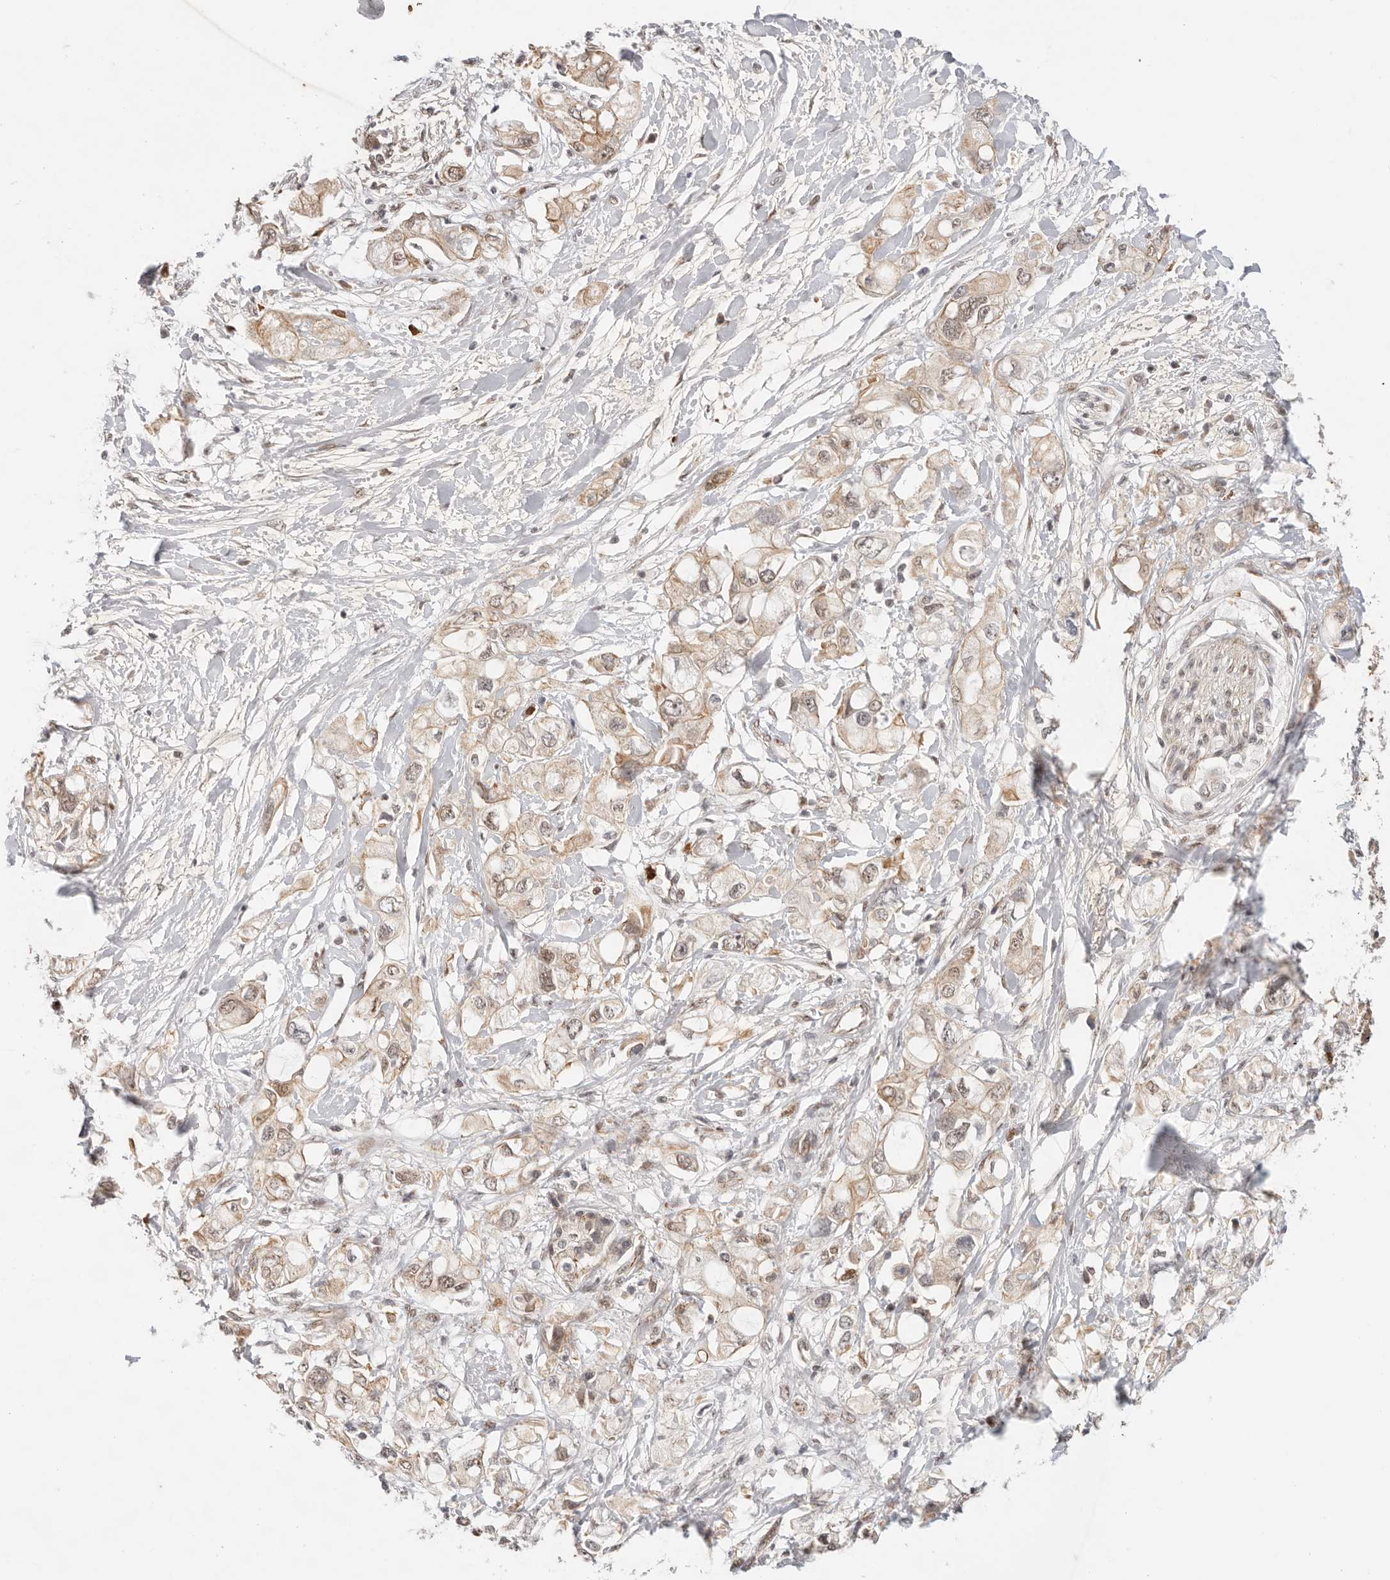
{"staining": {"intensity": "weak", "quantity": ">75%", "location": "cytoplasmic/membranous,nuclear"}, "tissue": "pancreatic cancer", "cell_type": "Tumor cells", "image_type": "cancer", "snomed": [{"axis": "morphology", "description": "Adenocarcinoma, NOS"}, {"axis": "topography", "description": "Pancreas"}], "caption": "This photomicrograph displays pancreatic adenocarcinoma stained with IHC to label a protein in brown. The cytoplasmic/membranous and nuclear of tumor cells show weak positivity for the protein. Nuclei are counter-stained blue.", "gene": "AFDN", "patient": {"sex": "female", "age": 56}}